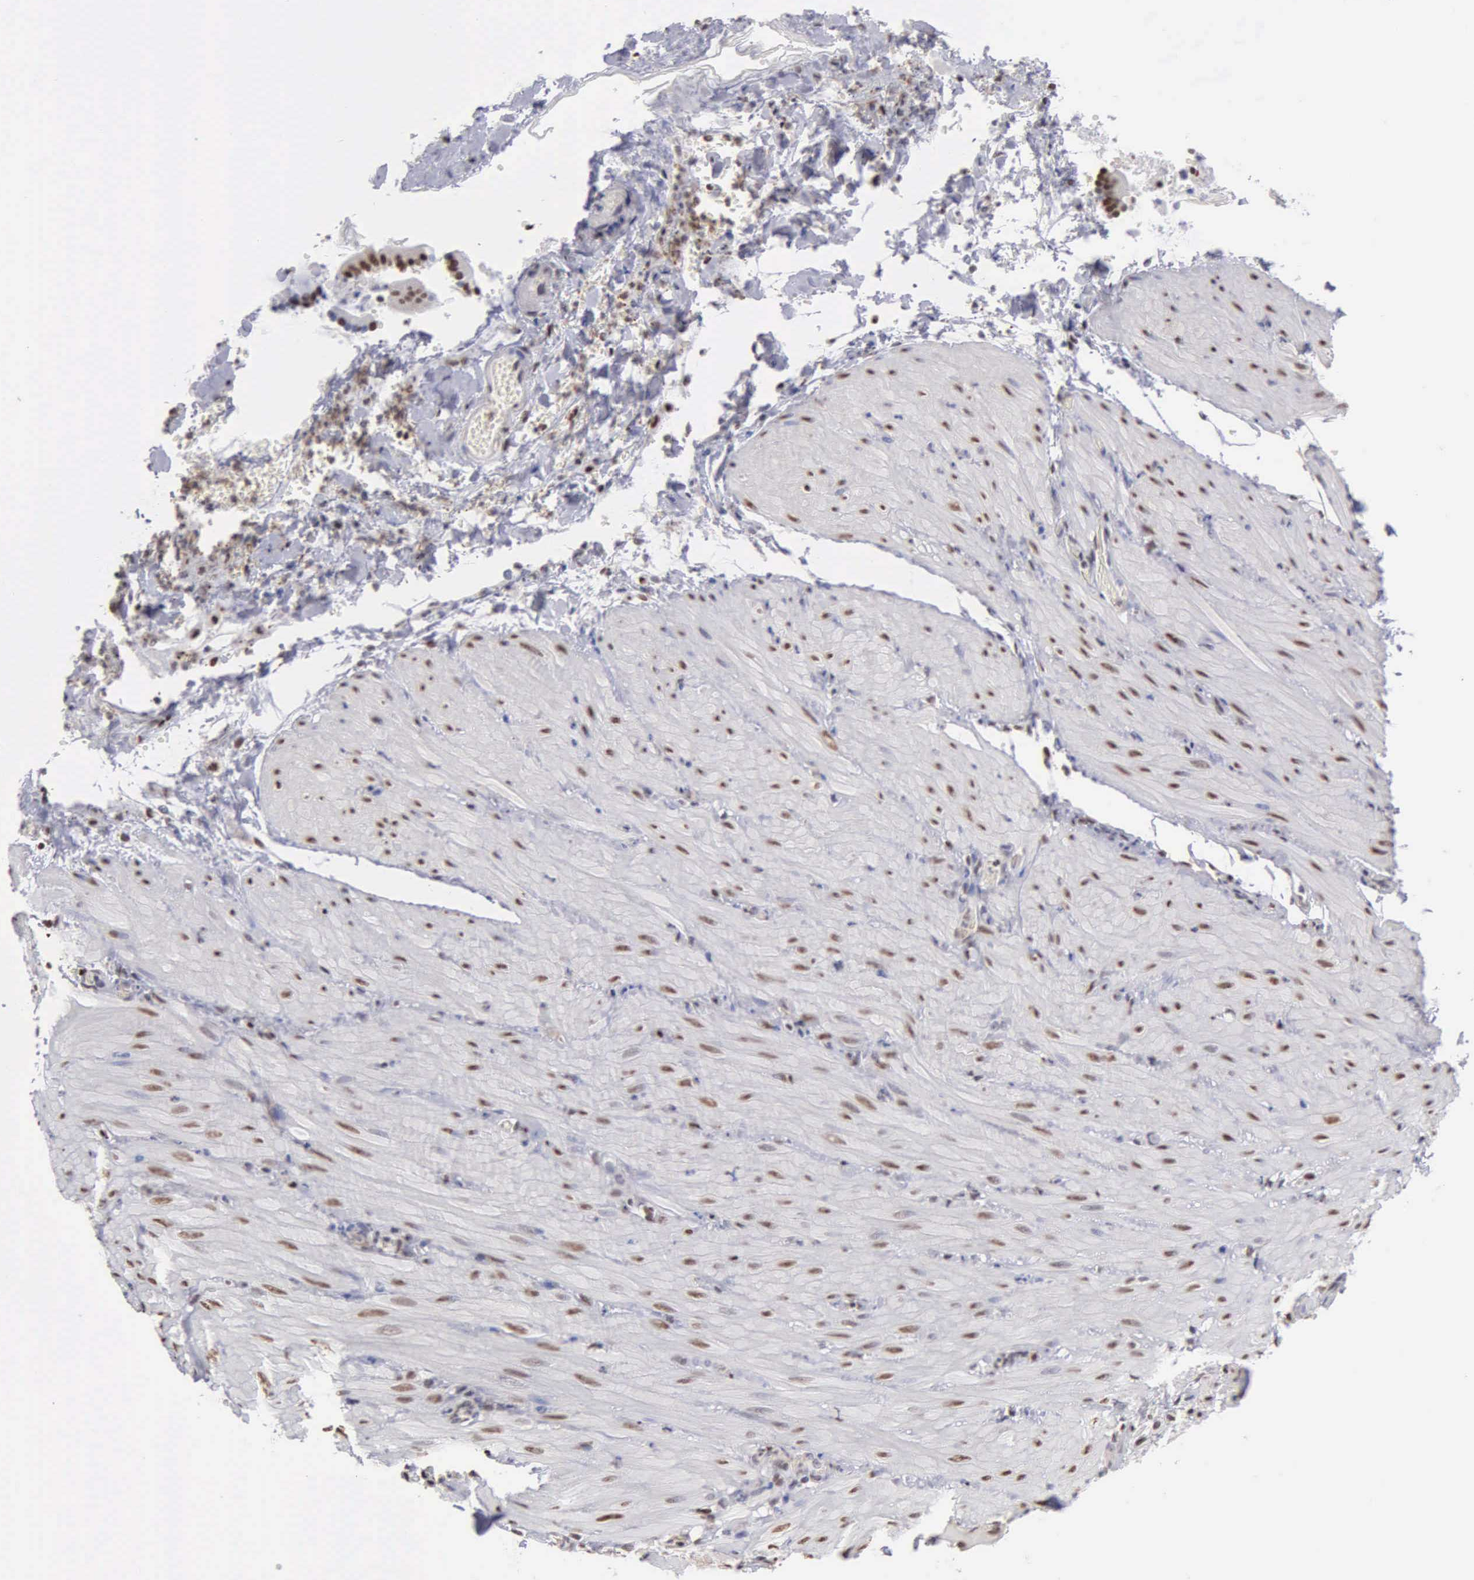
{"staining": {"intensity": "strong", "quantity": ">75%", "location": "nuclear"}, "tissue": "smooth muscle", "cell_type": "Smooth muscle cells", "image_type": "normal", "snomed": [{"axis": "morphology", "description": "Normal tissue, NOS"}, {"axis": "topography", "description": "Duodenum"}], "caption": "A high amount of strong nuclear expression is appreciated in approximately >75% of smooth muscle cells in benign smooth muscle.", "gene": "CCNG1", "patient": {"sex": "male", "age": 63}}